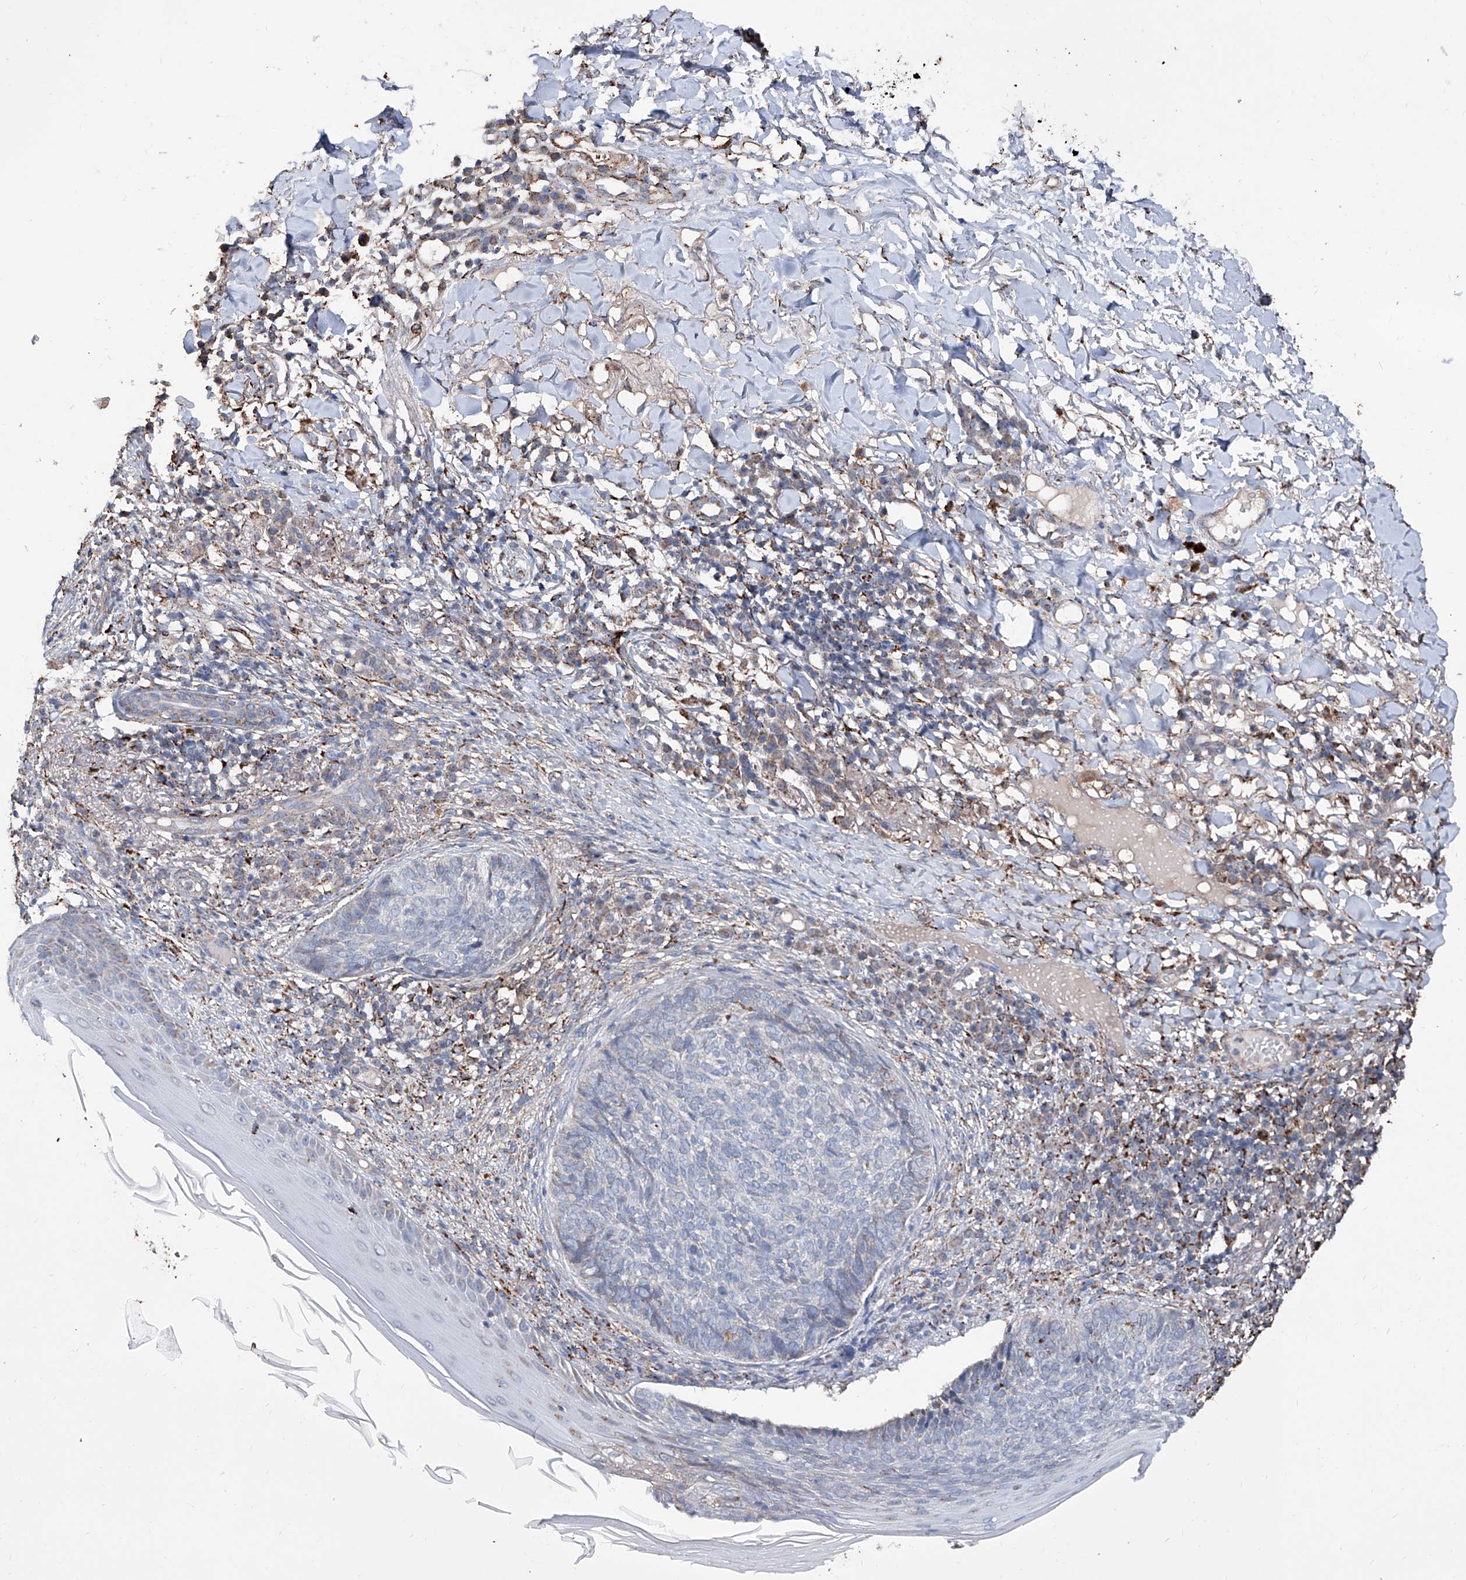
{"staining": {"intensity": "negative", "quantity": "none", "location": "none"}, "tissue": "skin cancer", "cell_type": "Tumor cells", "image_type": "cancer", "snomed": [{"axis": "morphology", "description": "Basal cell carcinoma"}, {"axis": "topography", "description": "Skin"}], "caption": "Skin basal cell carcinoma was stained to show a protein in brown. There is no significant positivity in tumor cells.", "gene": "NHS", "patient": {"sex": "male", "age": 85}}